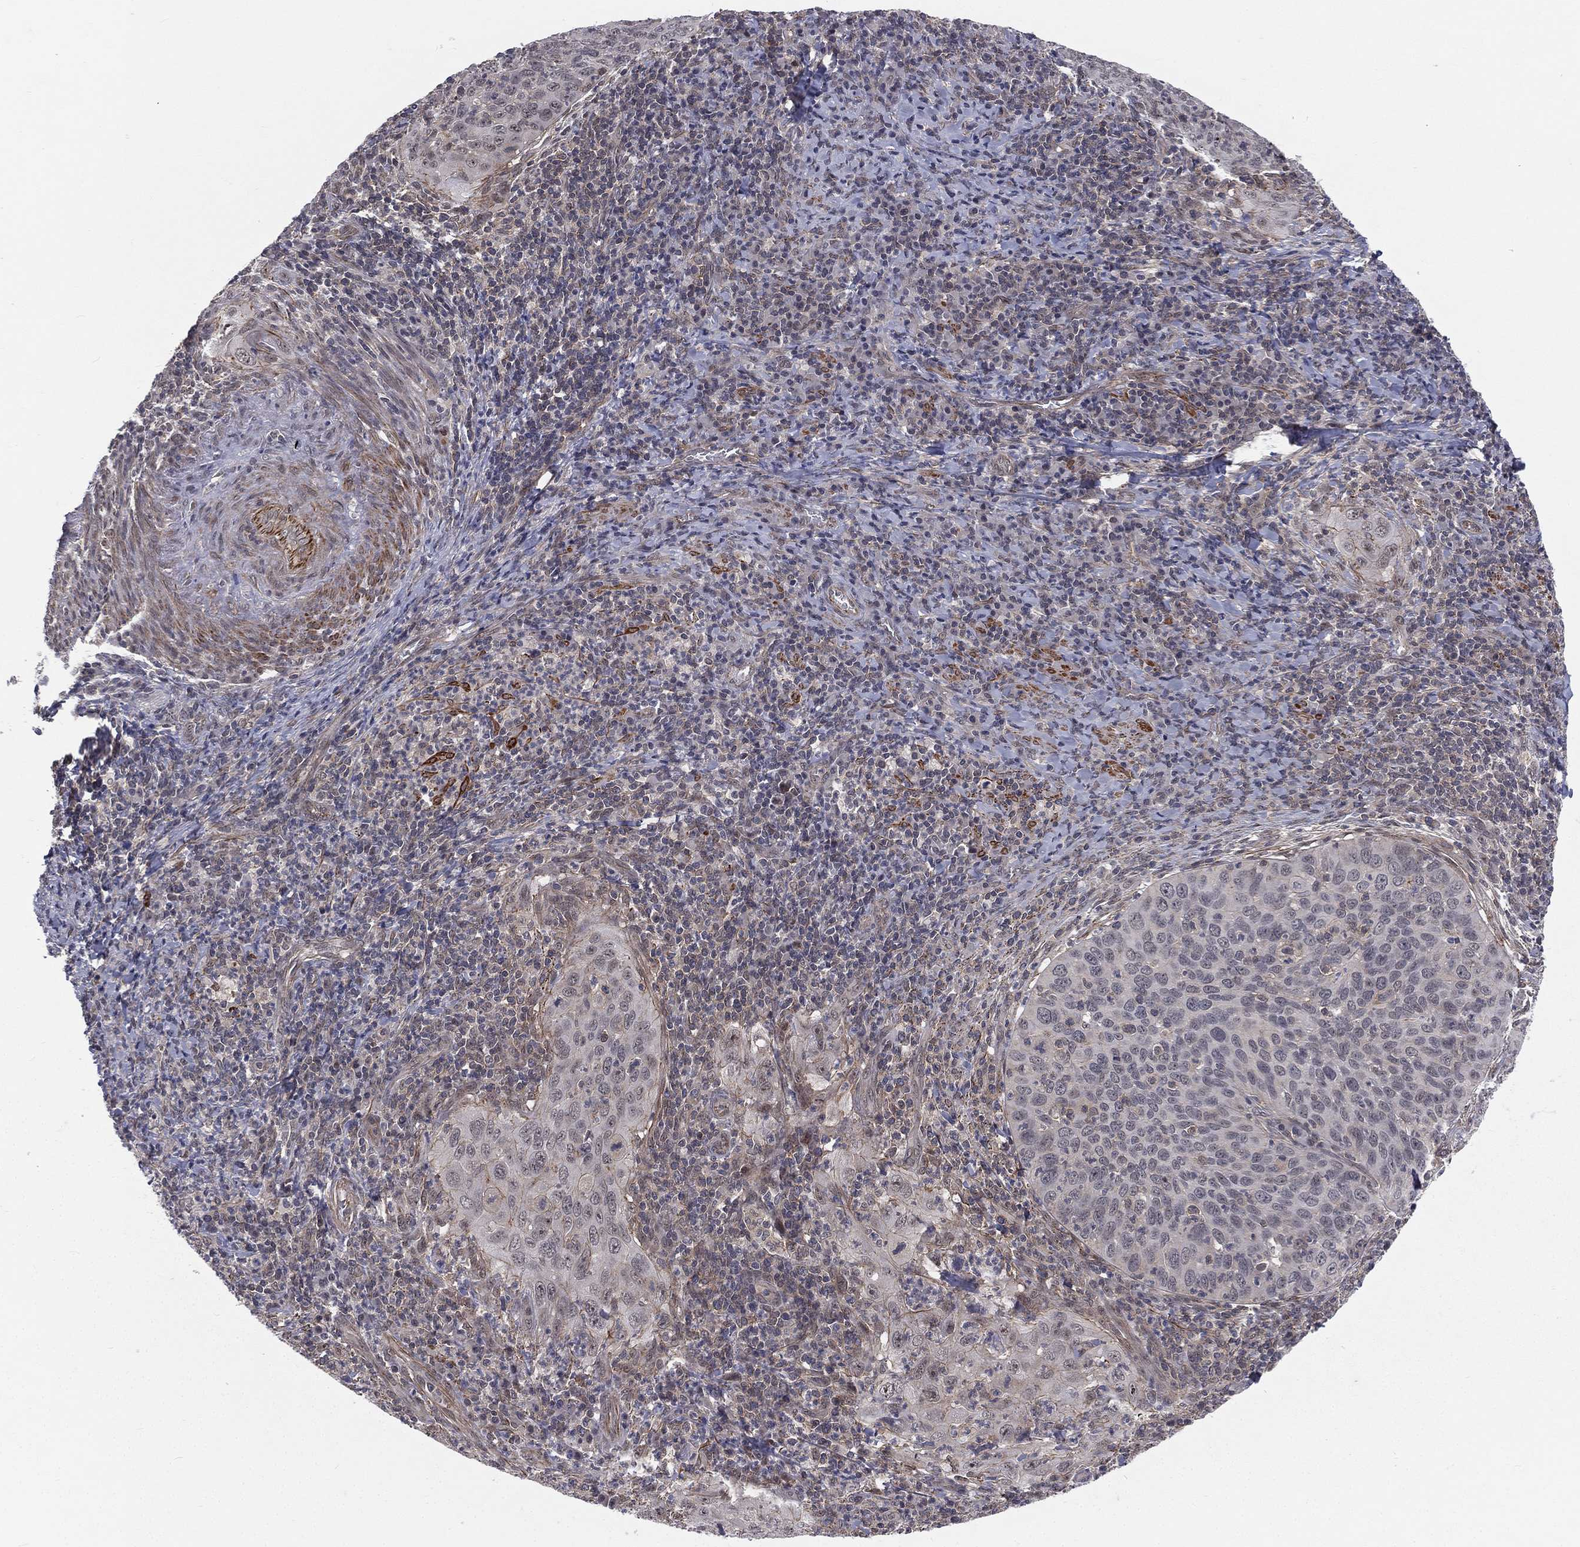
{"staining": {"intensity": "negative", "quantity": "none", "location": "none"}, "tissue": "cervical cancer", "cell_type": "Tumor cells", "image_type": "cancer", "snomed": [{"axis": "morphology", "description": "Squamous cell carcinoma, NOS"}, {"axis": "topography", "description": "Cervix"}], "caption": "DAB immunohistochemical staining of human cervical cancer (squamous cell carcinoma) demonstrates no significant positivity in tumor cells. (Brightfield microscopy of DAB (3,3'-diaminobenzidine) immunohistochemistry (IHC) at high magnification).", "gene": "MORC2", "patient": {"sex": "female", "age": 26}}